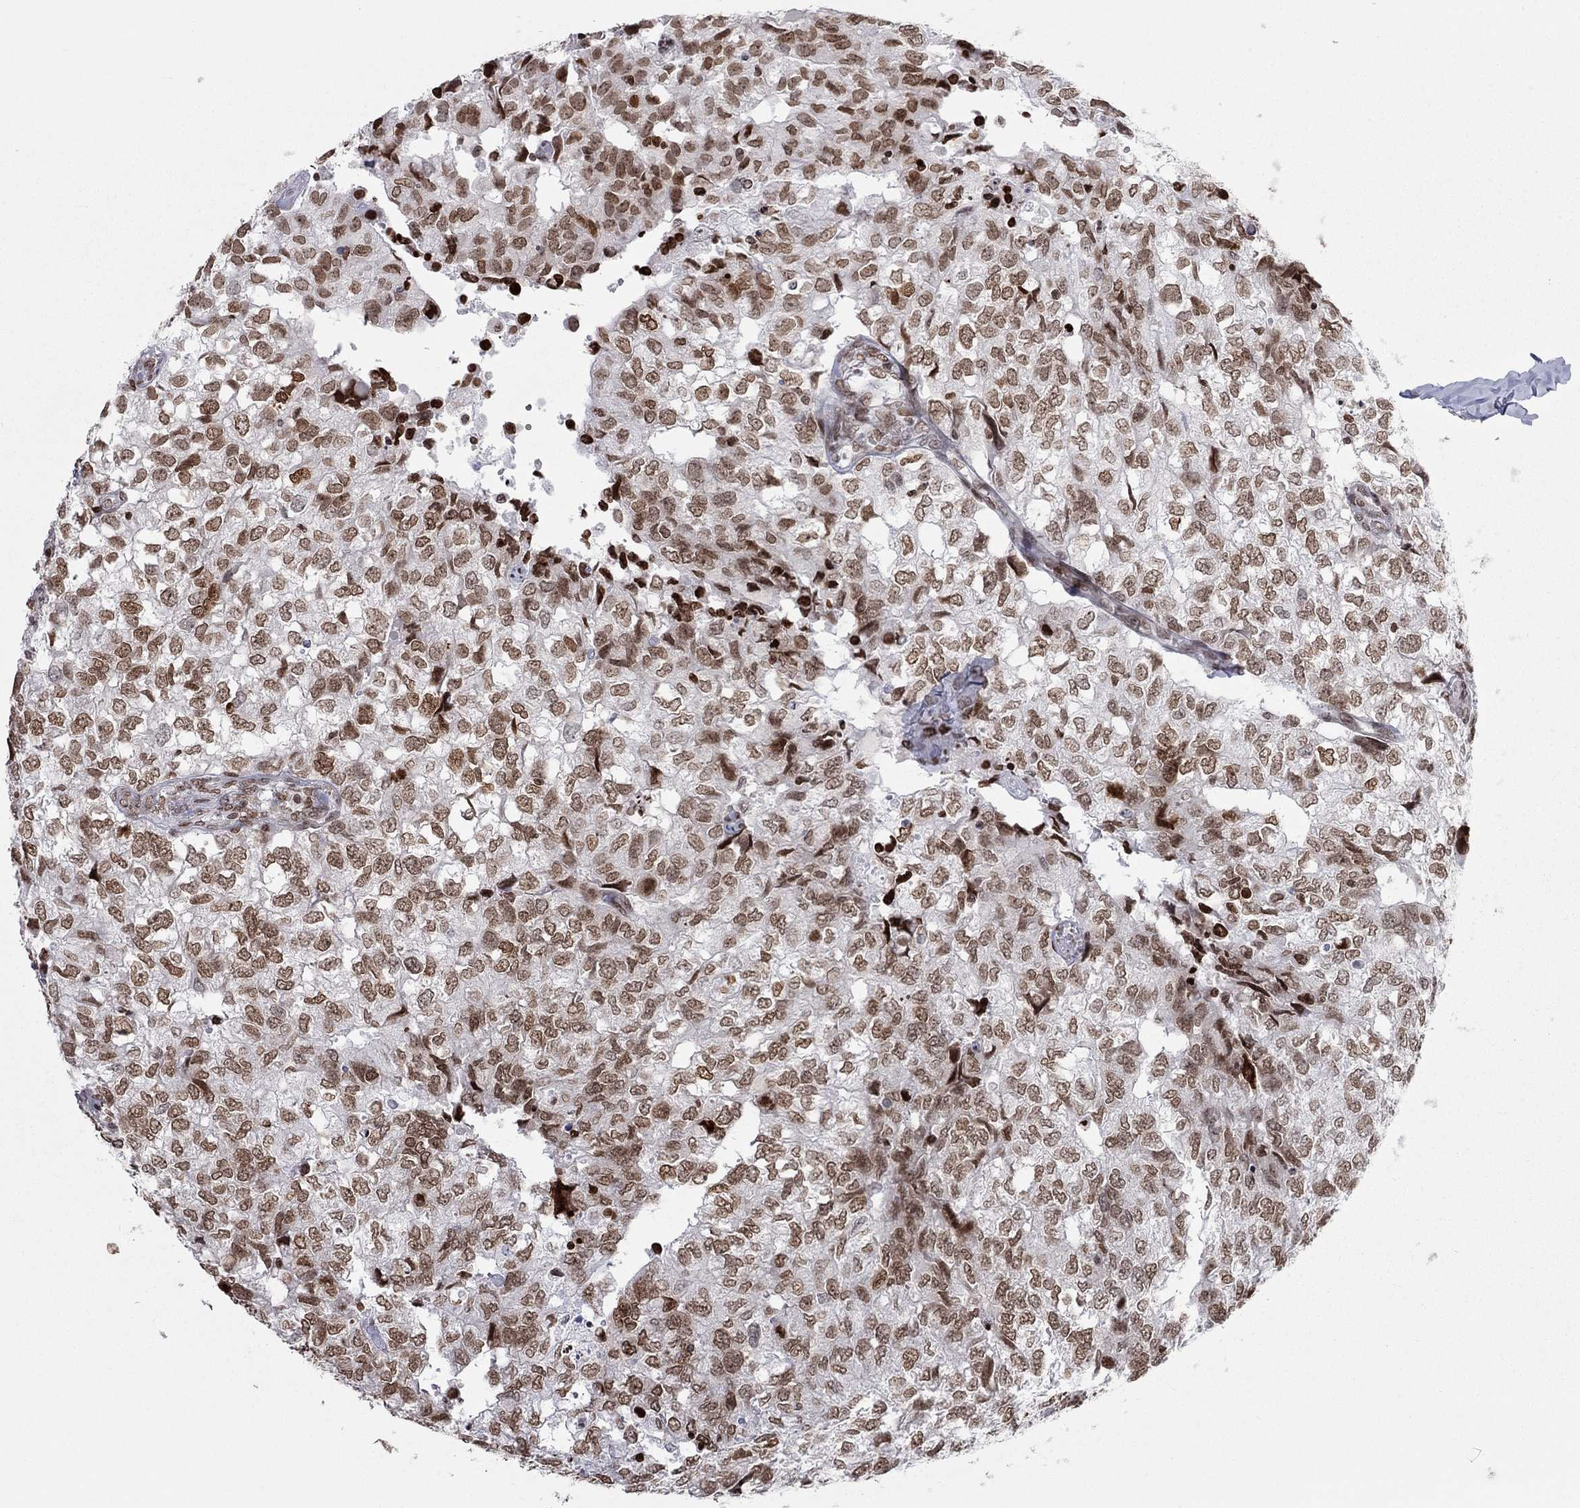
{"staining": {"intensity": "moderate", "quantity": ">75%", "location": "nuclear"}, "tissue": "breast cancer", "cell_type": "Tumor cells", "image_type": "cancer", "snomed": [{"axis": "morphology", "description": "Duct carcinoma"}, {"axis": "topography", "description": "Breast"}], "caption": "DAB (3,3'-diaminobenzidine) immunohistochemical staining of breast cancer reveals moderate nuclear protein positivity in approximately >75% of tumor cells. The staining was performed using DAB to visualize the protein expression in brown, while the nuclei were stained in blue with hematoxylin (Magnification: 20x).", "gene": "H2AX", "patient": {"sex": "female", "age": 30}}